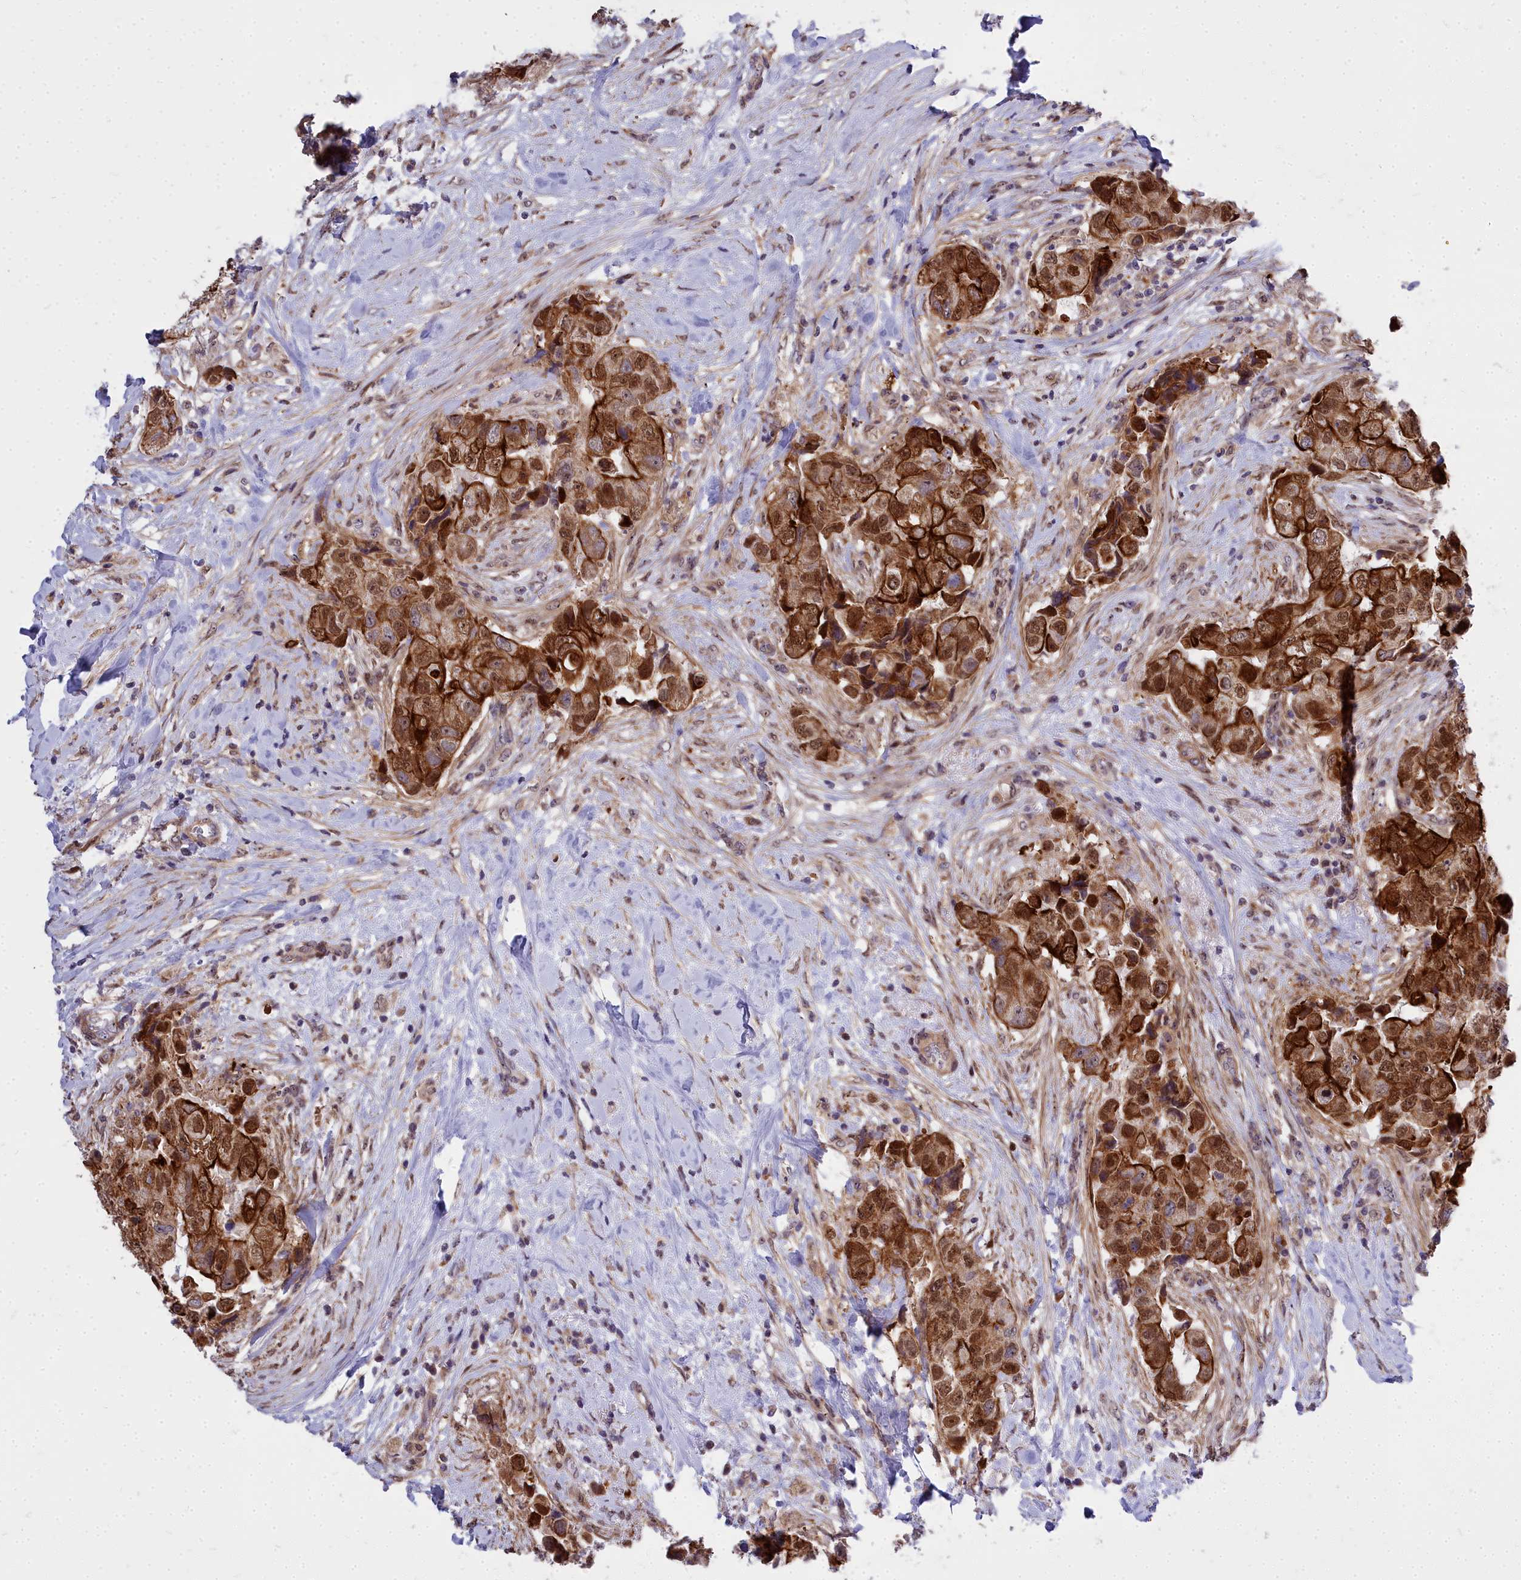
{"staining": {"intensity": "strong", "quantity": ">75%", "location": "cytoplasmic/membranous,nuclear"}, "tissue": "breast cancer", "cell_type": "Tumor cells", "image_type": "cancer", "snomed": [{"axis": "morphology", "description": "Normal tissue, NOS"}, {"axis": "morphology", "description": "Duct carcinoma"}, {"axis": "topography", "description": "Breast"}], "caption": "The immunohistochemical stain shows strong cytoplasmic/membranous and nuclear positivity in tumor cells of breast cancer tissue.", "gene": "ABCB8", "patient": {"sex": "female", "age": 62}}